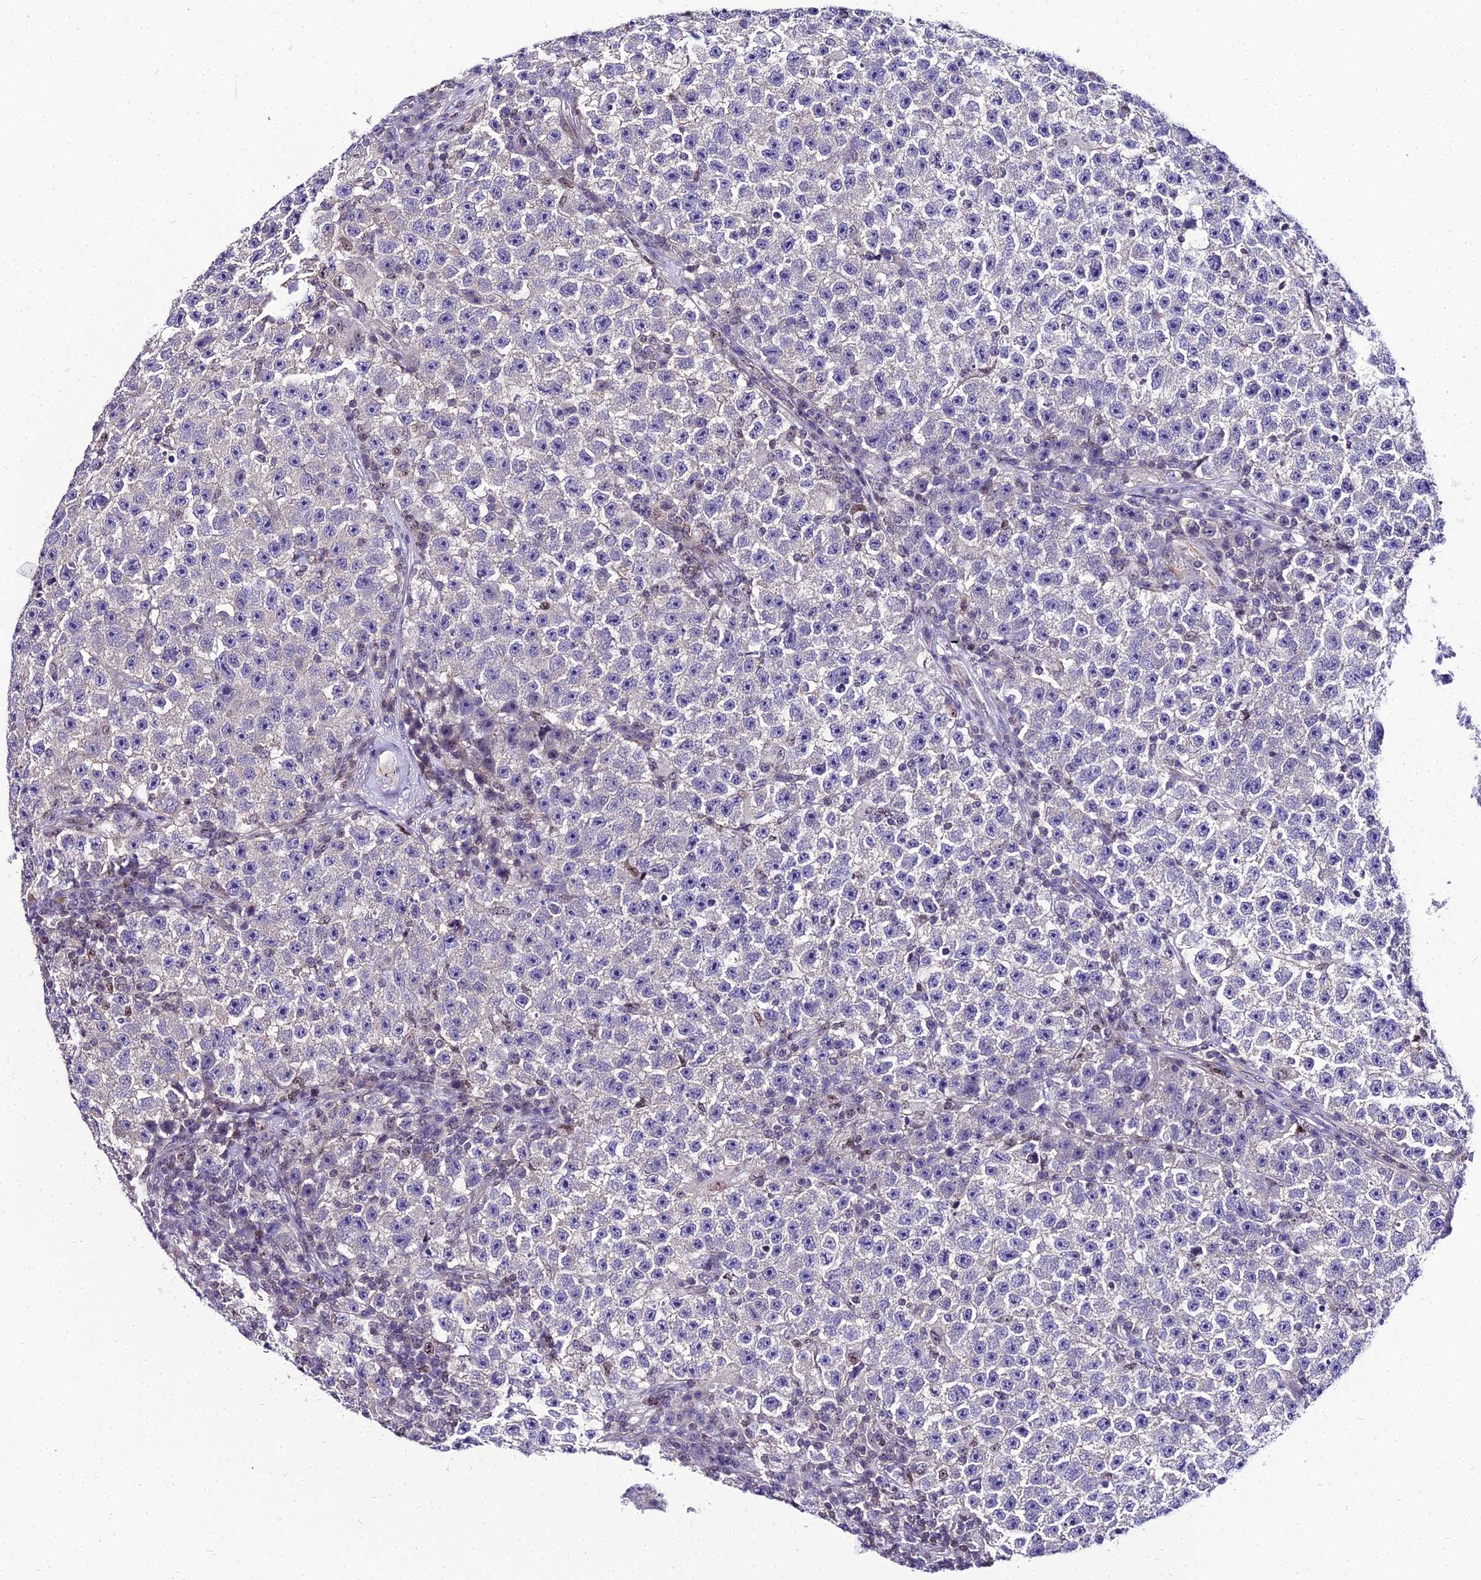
{"staining": {"intensity": "negative", "quantity": "none", "location": "none"}, "tissue": "testis cancer", "cell_type": "Tumor cells", "image_type": "cancer", "snomed": [{"axis": "morphology", "description": "Seminoma, NOS"}, {"axis": "topography", "description": "Testis"}], "caption": "Testis seminoma stained for a protein using IHC shows no positivity tumor cells.", "gene": "SHQ1", "patient": {"sex": "male", "age": 22}}